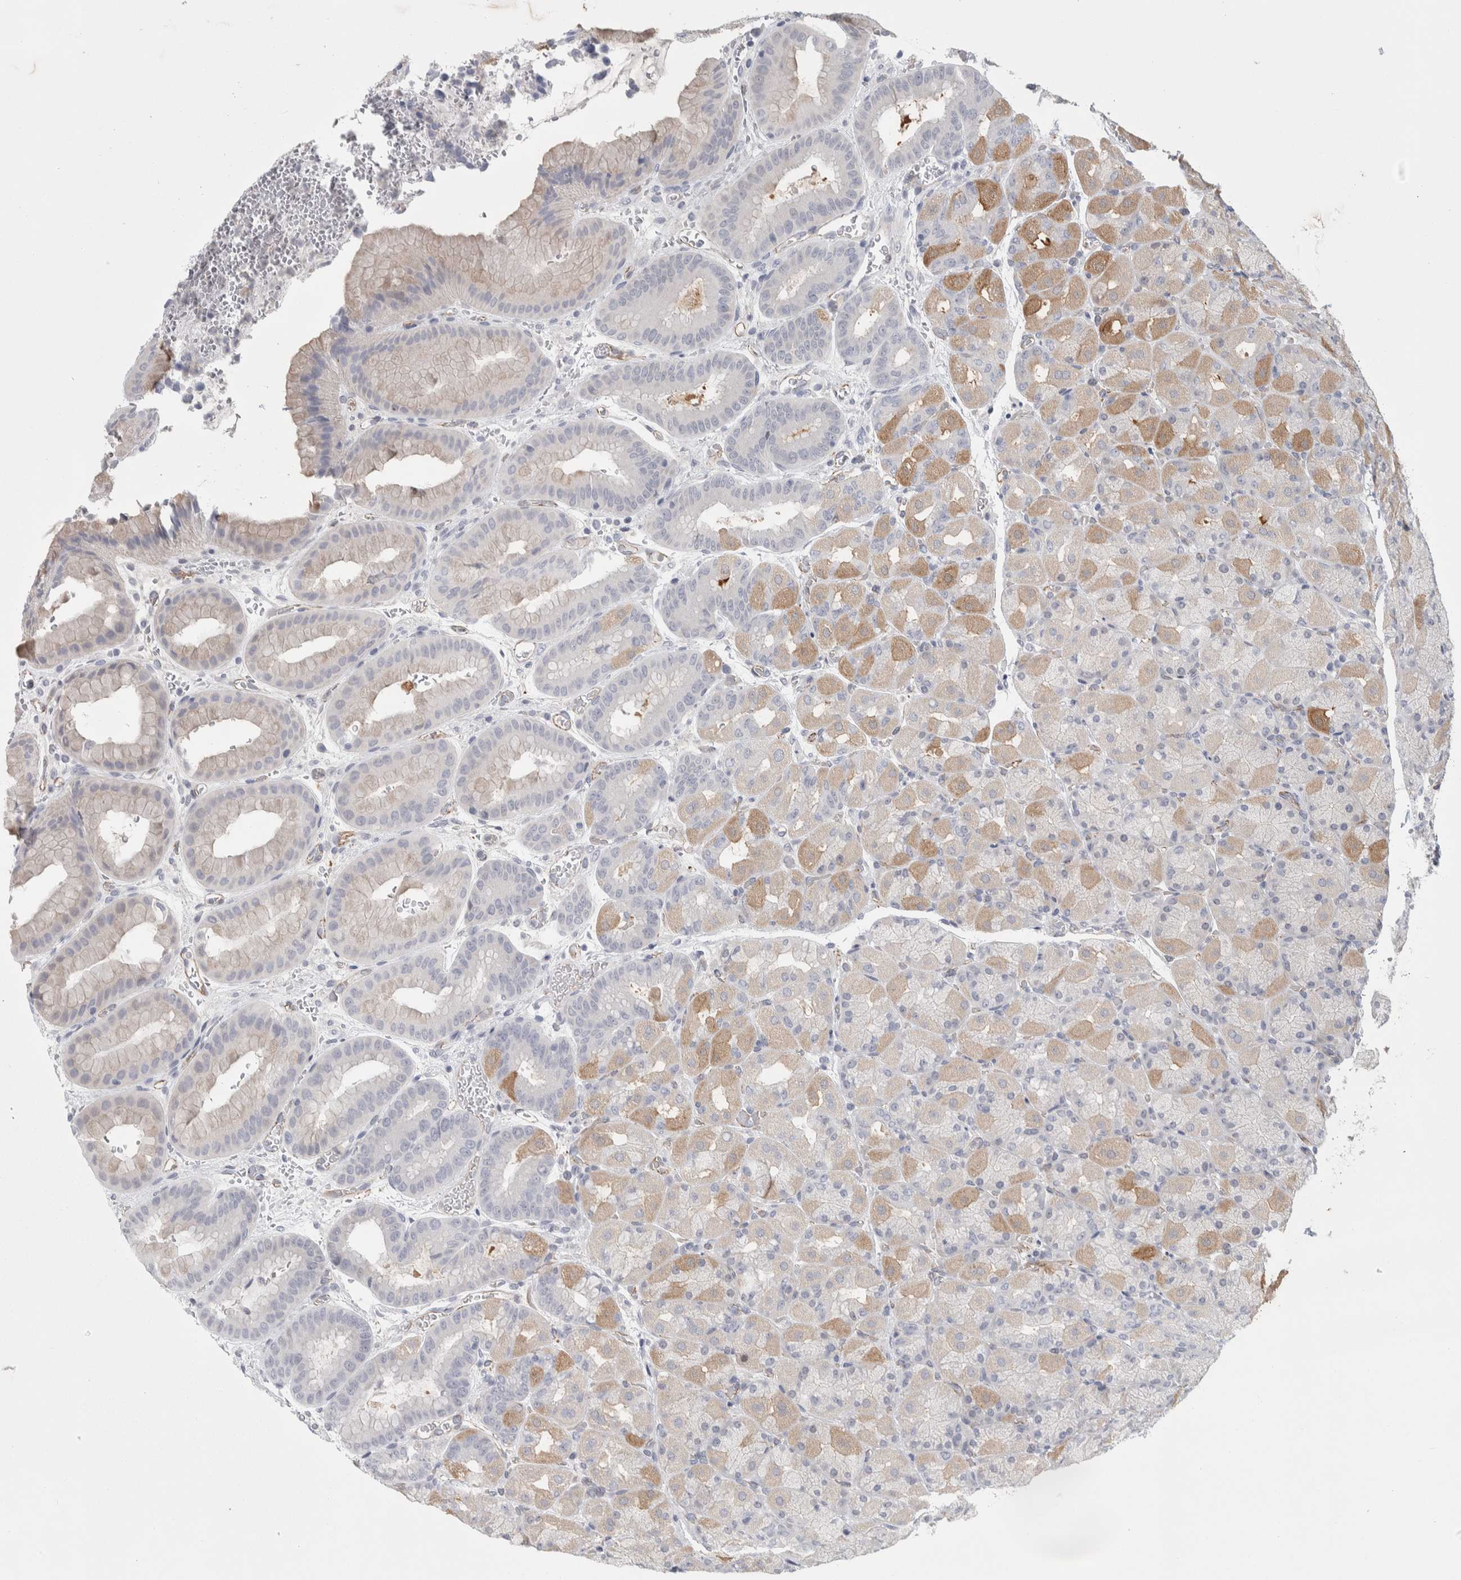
{"staining": {"intensity": "moderate", "quantity": "<25%", "location": "cytoplasmic/membranous"}, "tissue": "stomach", "cell_type": "Glandular cells", "image_type": "normal", "snomed": [{"axis": "morphology", "description": "Normal tissue, NOS"}, {"axis": "morphology", "description": "Carcinoid, malignant, NOS"}, {"axis": "topography", "description": "Stomach, upper"}], "caption": "Stomach stained with DAB (3,3'-diaminobenzidine) immunohistochemistry exhibits low levels of moderate cytoplasmic/membranous positivity in about <25% of glandular cells. The protein of interest is stained brown, and the nuclei are stained in blue (DAB IHC with brightfield microscopy, high magnification).", "gene": "ZNF862", "patient": {"sex": "male", "age": 39}}